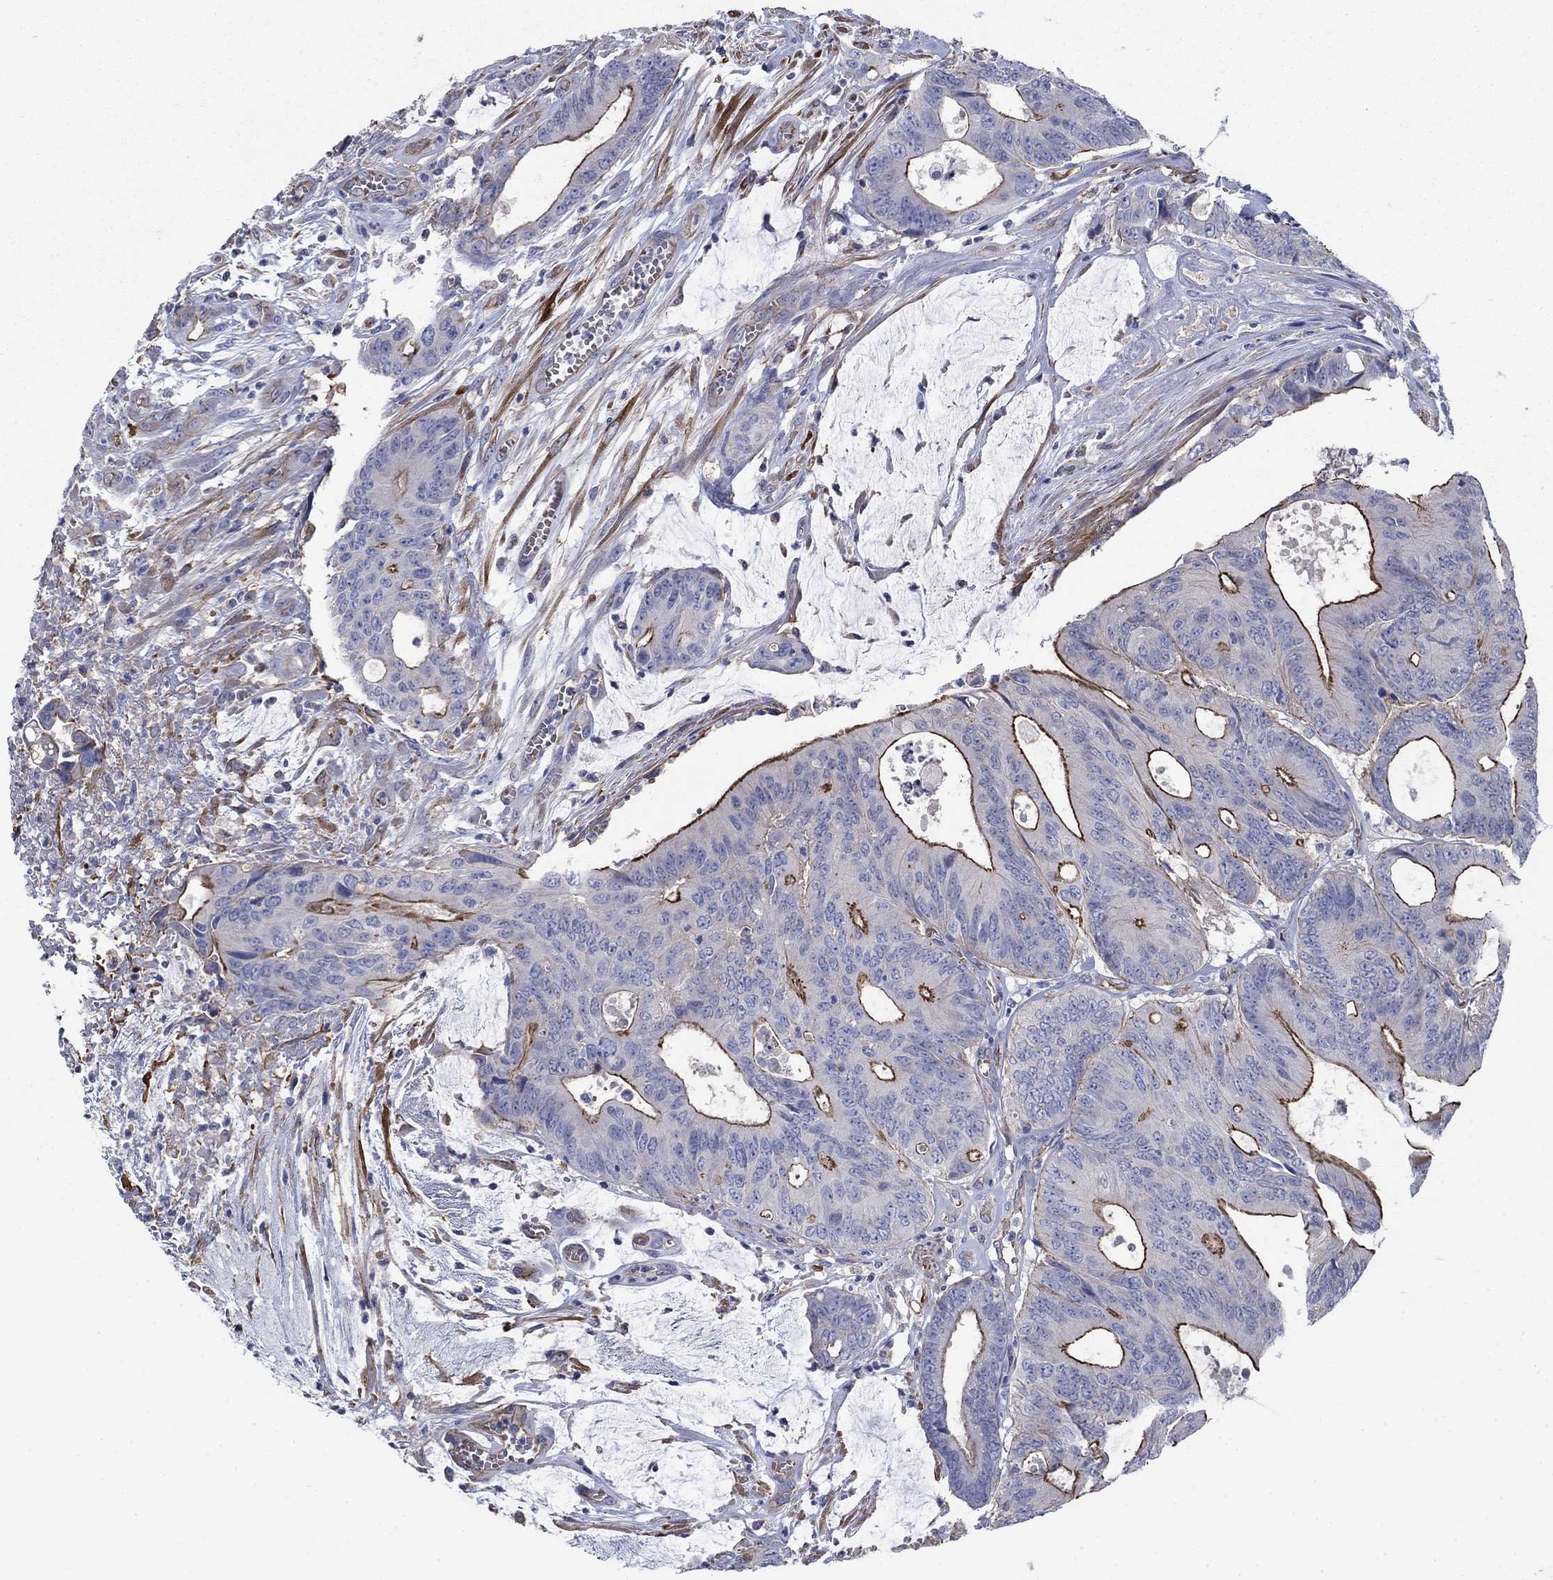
{"staining": {"intensity": "strong", "quantity": "25%-75%", "location": "cytoplasmic/membranous"}, "tissue": "colorectal cancer", "cell_type": "Tumor cells", "image_type": "cancer", "snomed": [{"axis": "morphology", "description": "Normal tissue, NOS"}, {"axis": "morphology", "description": "Adenocarcinoma, NOS"}, {"axis": "topography", "description": "Colon"}], "caption": "Immunohistochemistry (IHC) staining of colorectal cancer, which demonstrates high levels of strong cytoplasmic/membranous positivity in about 25%-75% of tumor cells indicating strong cytoplasmic/membranous protein expression. The staining was performed using DAB (brown) for protein detection and nuclei were counterstained in hematoxylin (blue).", "gene": "FLNC", "patient": {"sex": "male", "age": 65}}